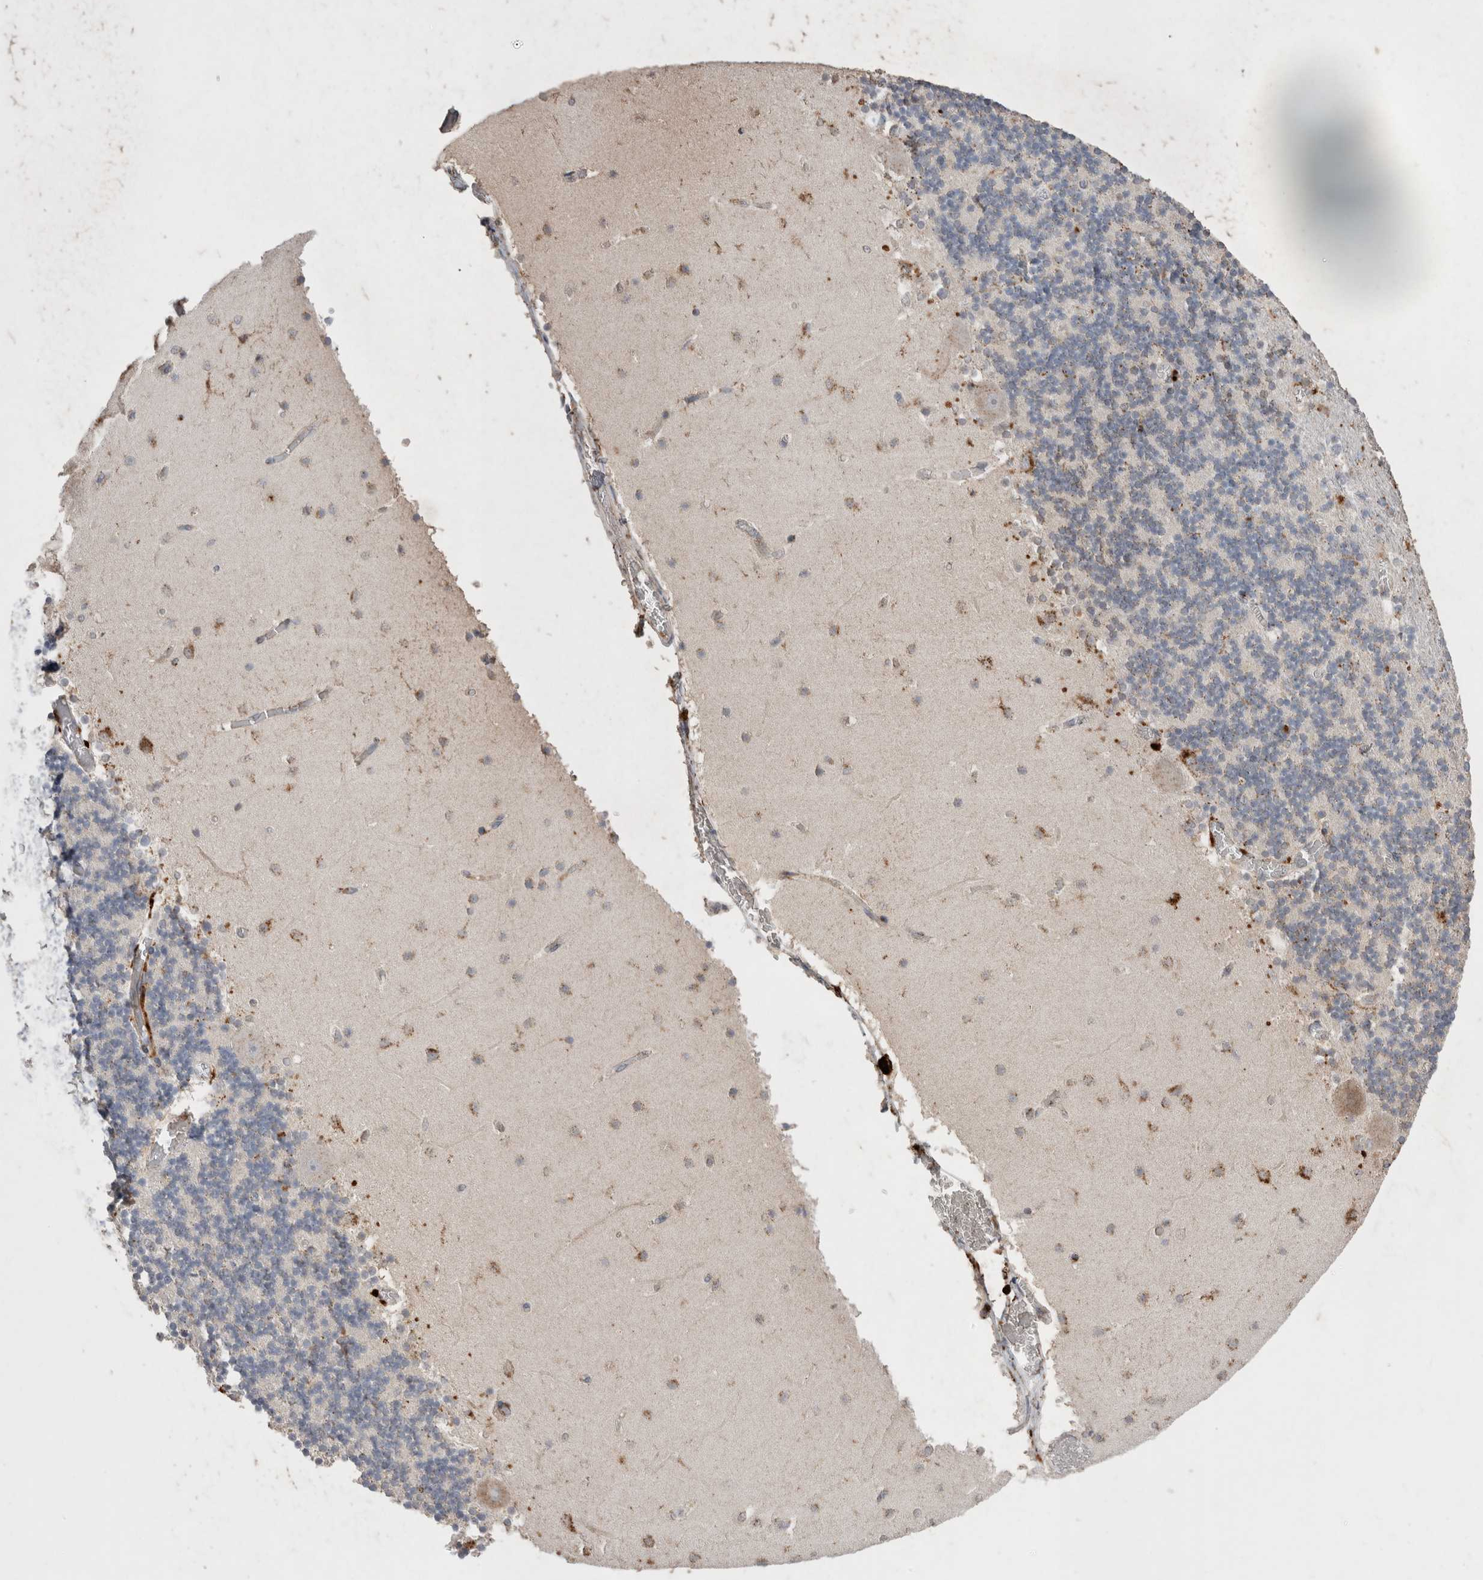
{"staining": {"intensity": "negative", "quantity": "none", "location": "none"}, "tissue": "cerebellum", "cell_type": "Cells in granular layer", "image_type": "normal", "snomed": [{"axis": "morphology", "description": "Normal tissue, NOS"}, {"axis": "topography", "description": "Cerebellum"}], "caption": "Histopathology image shows no significant protein expression in cells in granular layer of unremarkable cerebellum. The staining was performed using DAB to visualize the protein expression in brown, while the nuclei were stained in blue with hematoxylin (Magnification: 20x).", "gene": "CTSA", "patient": {"sex": "female", "age": 28}}